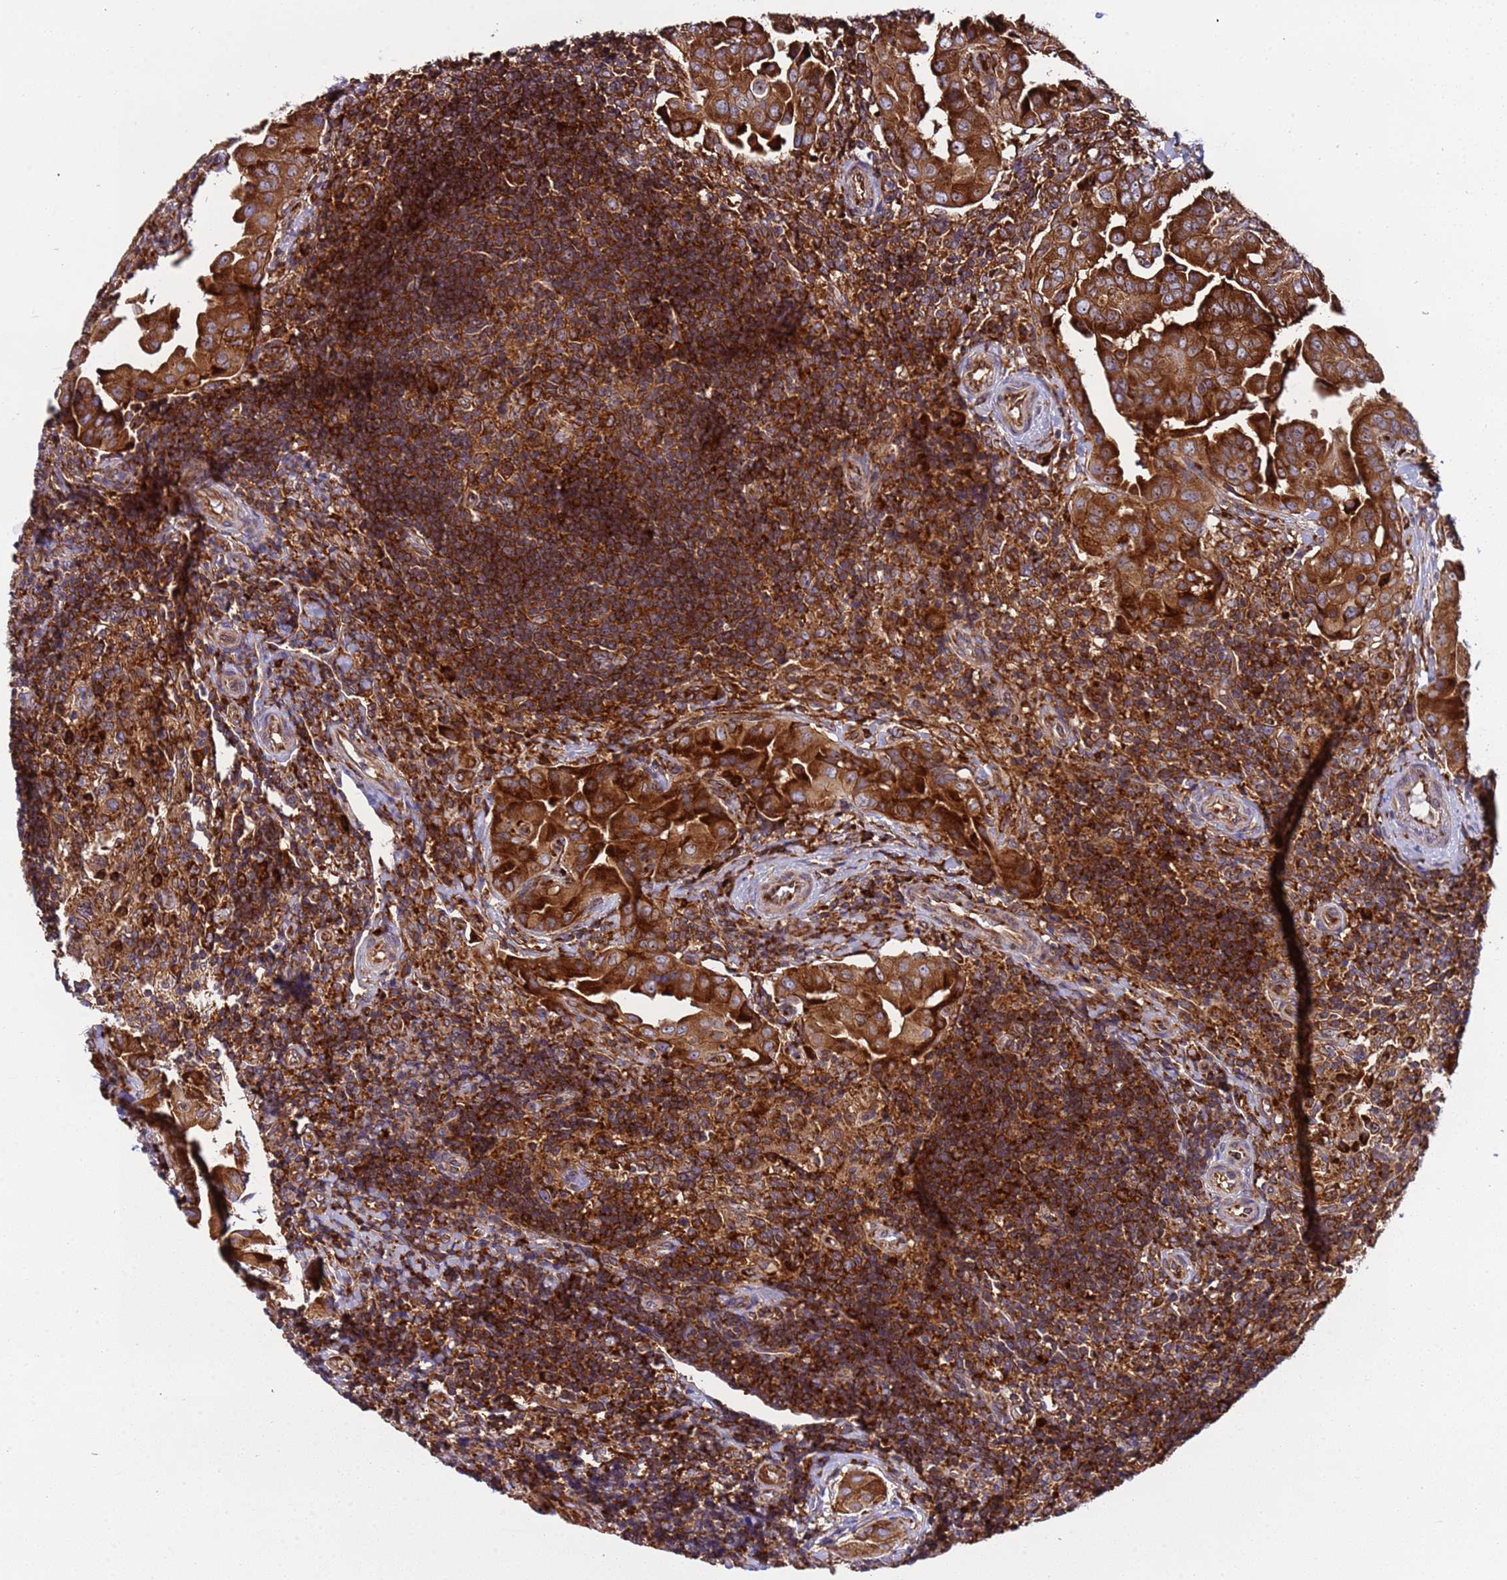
{"staining": {"intensity": "strong", "quantity": ">75%", "location": "cytoplasmic/membranous"}, "tissue": "thyroid cancer", "cell_type": "Tumor cells", "image_type": "cancer", "snomed": [{"axis": "morphology", "description": "Papillary adenocarcinoma, NOS"}, {"axis": "topography", "description": "Thyroid gland"}], "caption": "An image of human thyroid cancer (papillary adenocarcinoma) stained for a protein demonstrates strong cytoplasmic/membranous brown staining in tumor cells.", "gene": "RPL36", "patient": {"sex": "male", "age": 33}}